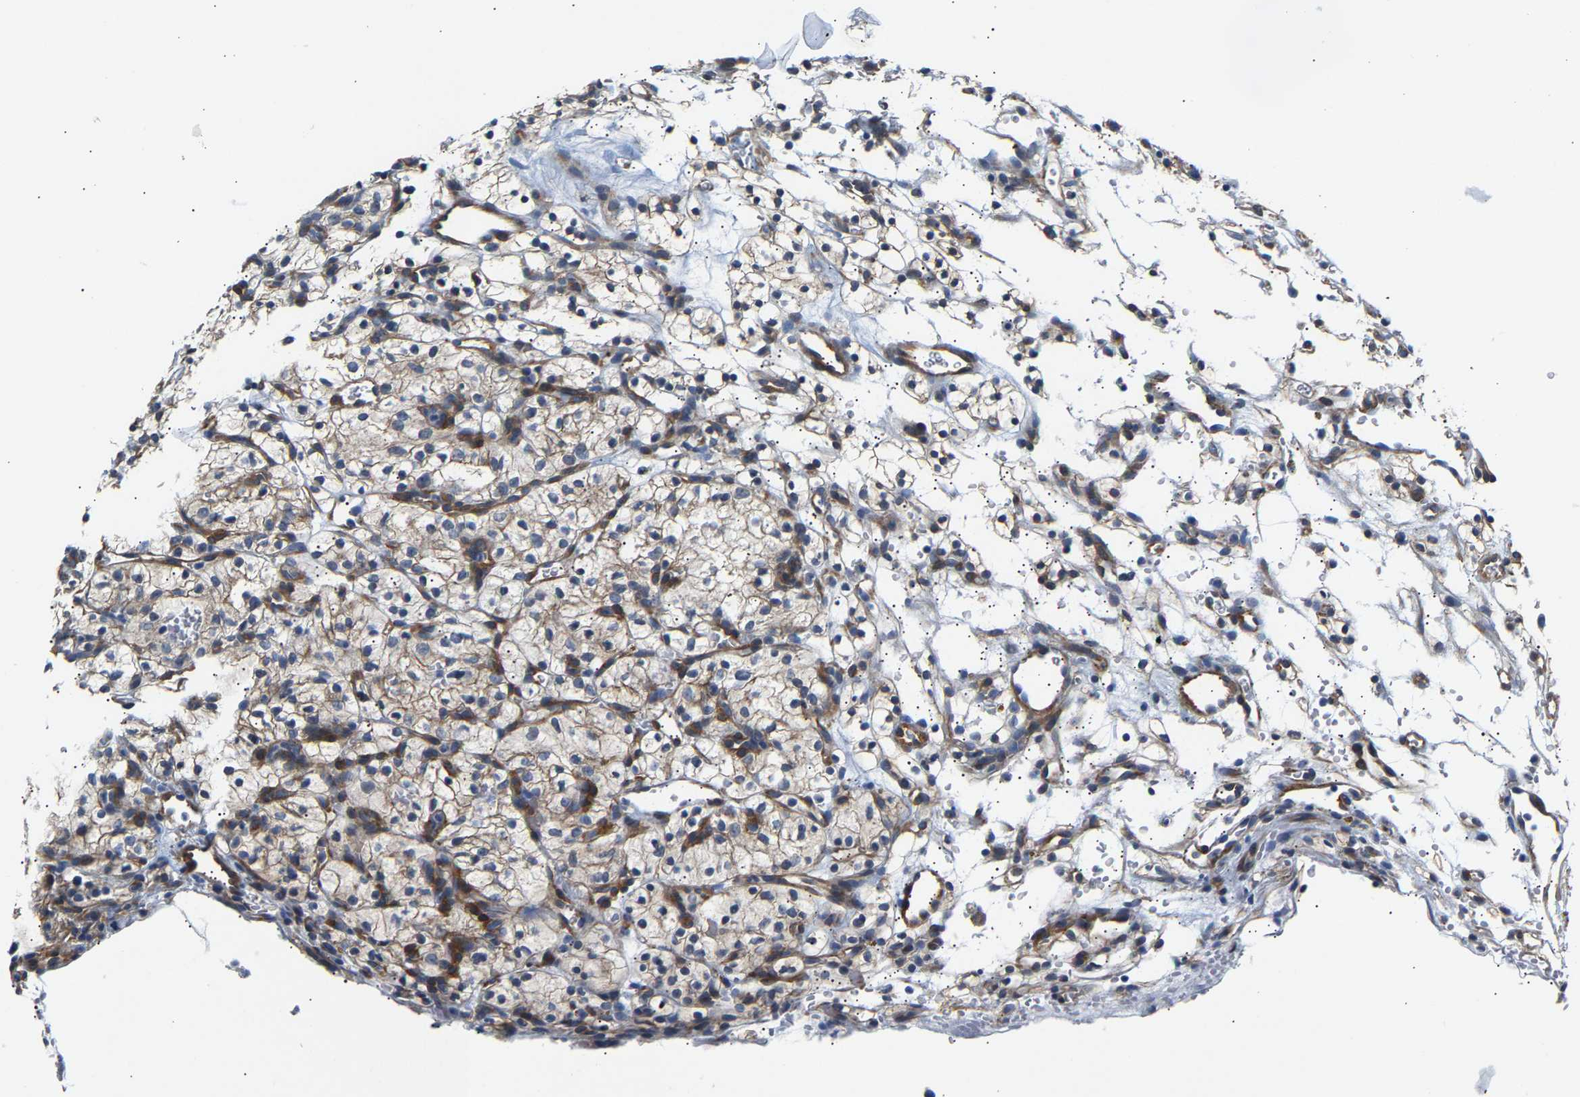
{"staining": {"intensity": "weak", "quantity": ">75%", "location": "cytoplasmic/membranous"}, "tissue": "renal cancer", "cell_type": "Tumor cells", "image_type": "cancer", "snomed": [{"axis": "morphology", "description": "Adenocarcinoma, NOS"}, {"axis": "topography", "description": "Kidney"}], "caption": "IHC (DAB) staining of human adenocarcinoma (renal) displays weak cytoplasmic/membranous protein staining in about >75% of tumor cells.", "gene": "PAWR", "patient": {"sex": "female", "age": 57}}